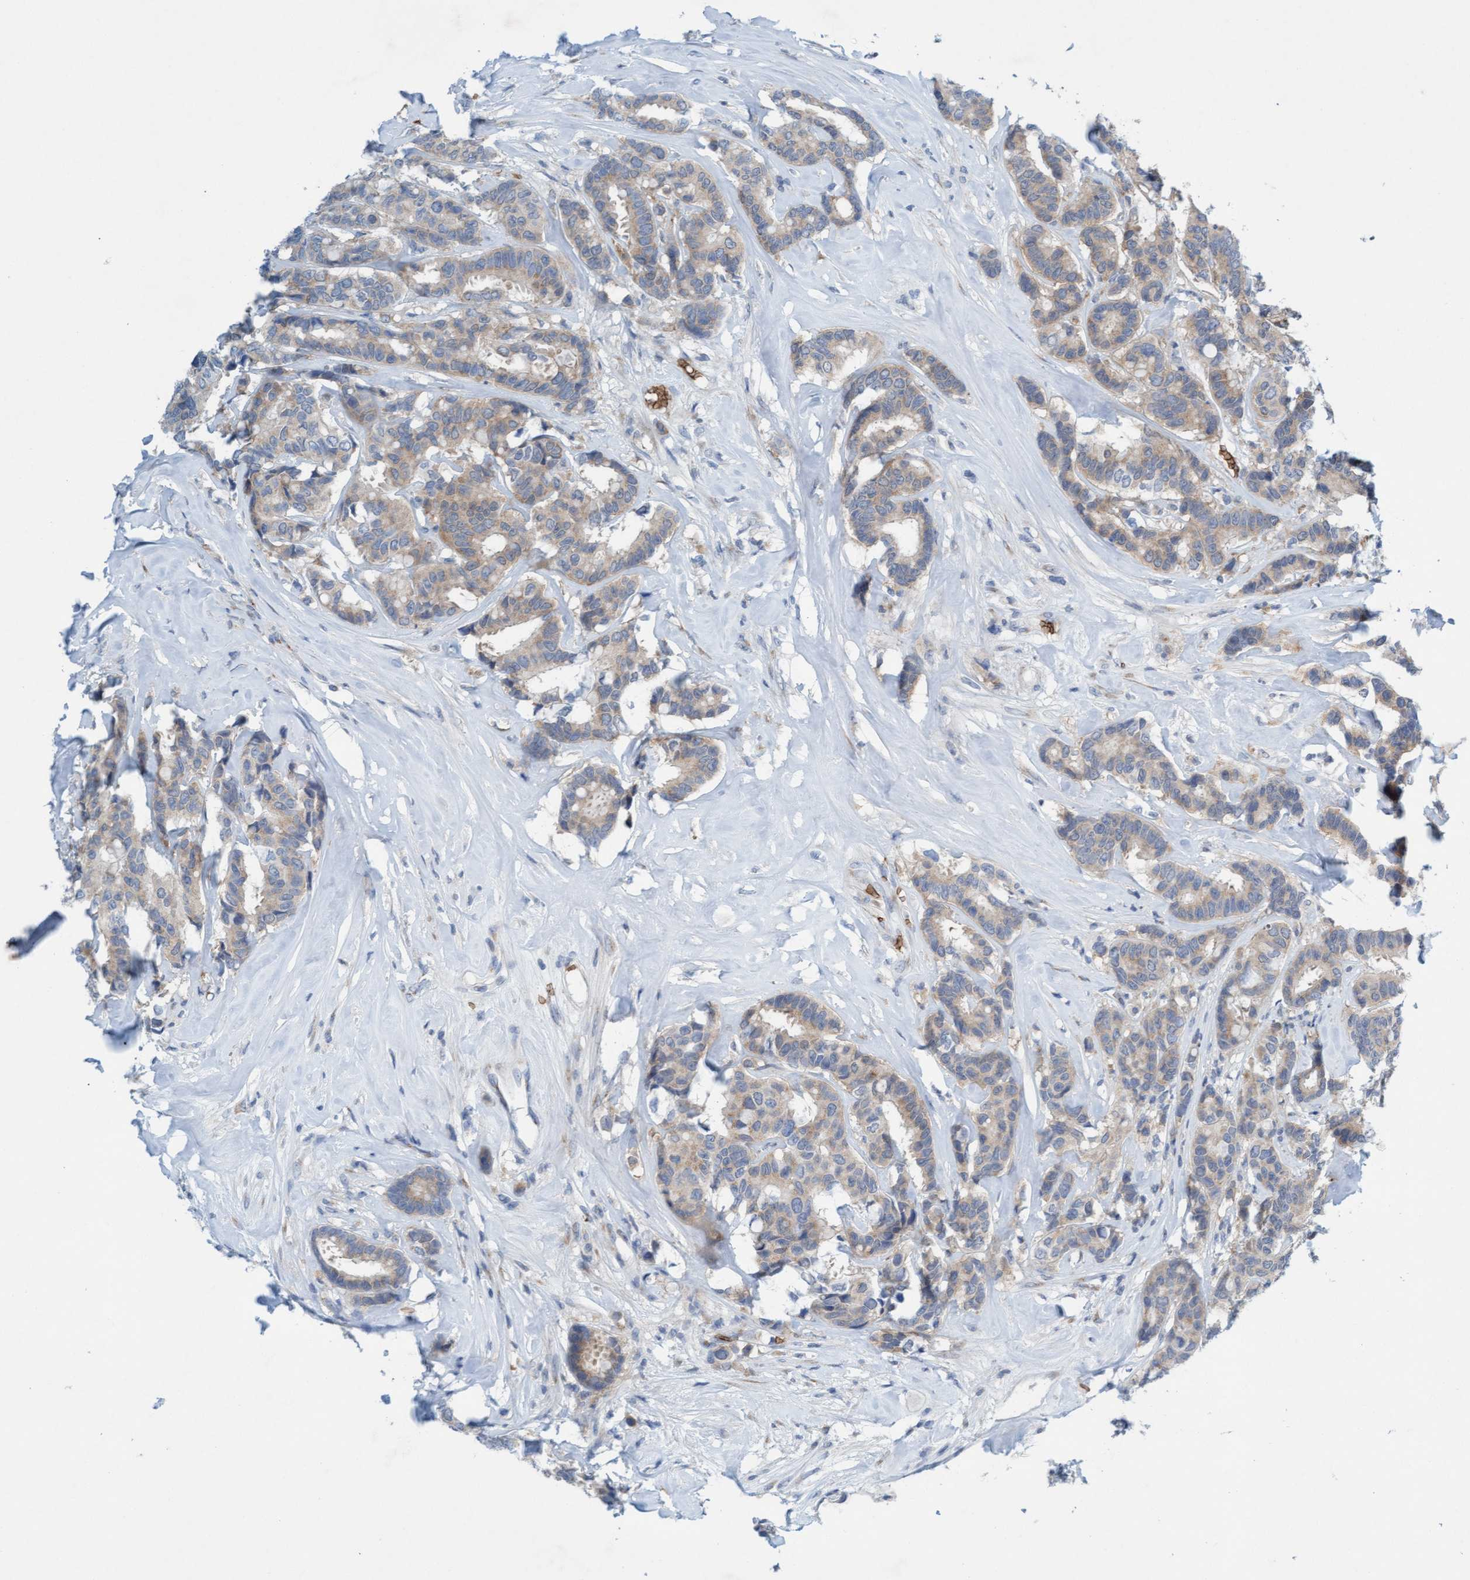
{"staining": {"intensity": "weak", "quantity": ">75%", "location": "cytoplasmic/membranous"}, "tissue": "breast cancer", "cell_type": "Tumor cells", "image_type": "cancer", "snomed": [{"axis": "morphology", "description": "Duct carcinoma"}, {"axis": "topography", "description": "Breast"}], "caption": "Immunohistochemical staining of human breast cancer (infiltrating ductal carcinoma) reveals low levels of weak cytoplasmic/membranous expression in about >75% of tumor cells. Nuclei are stained in blue.", "gene": "SPEM2", "patient": {"sex": "female", "age": 87}}